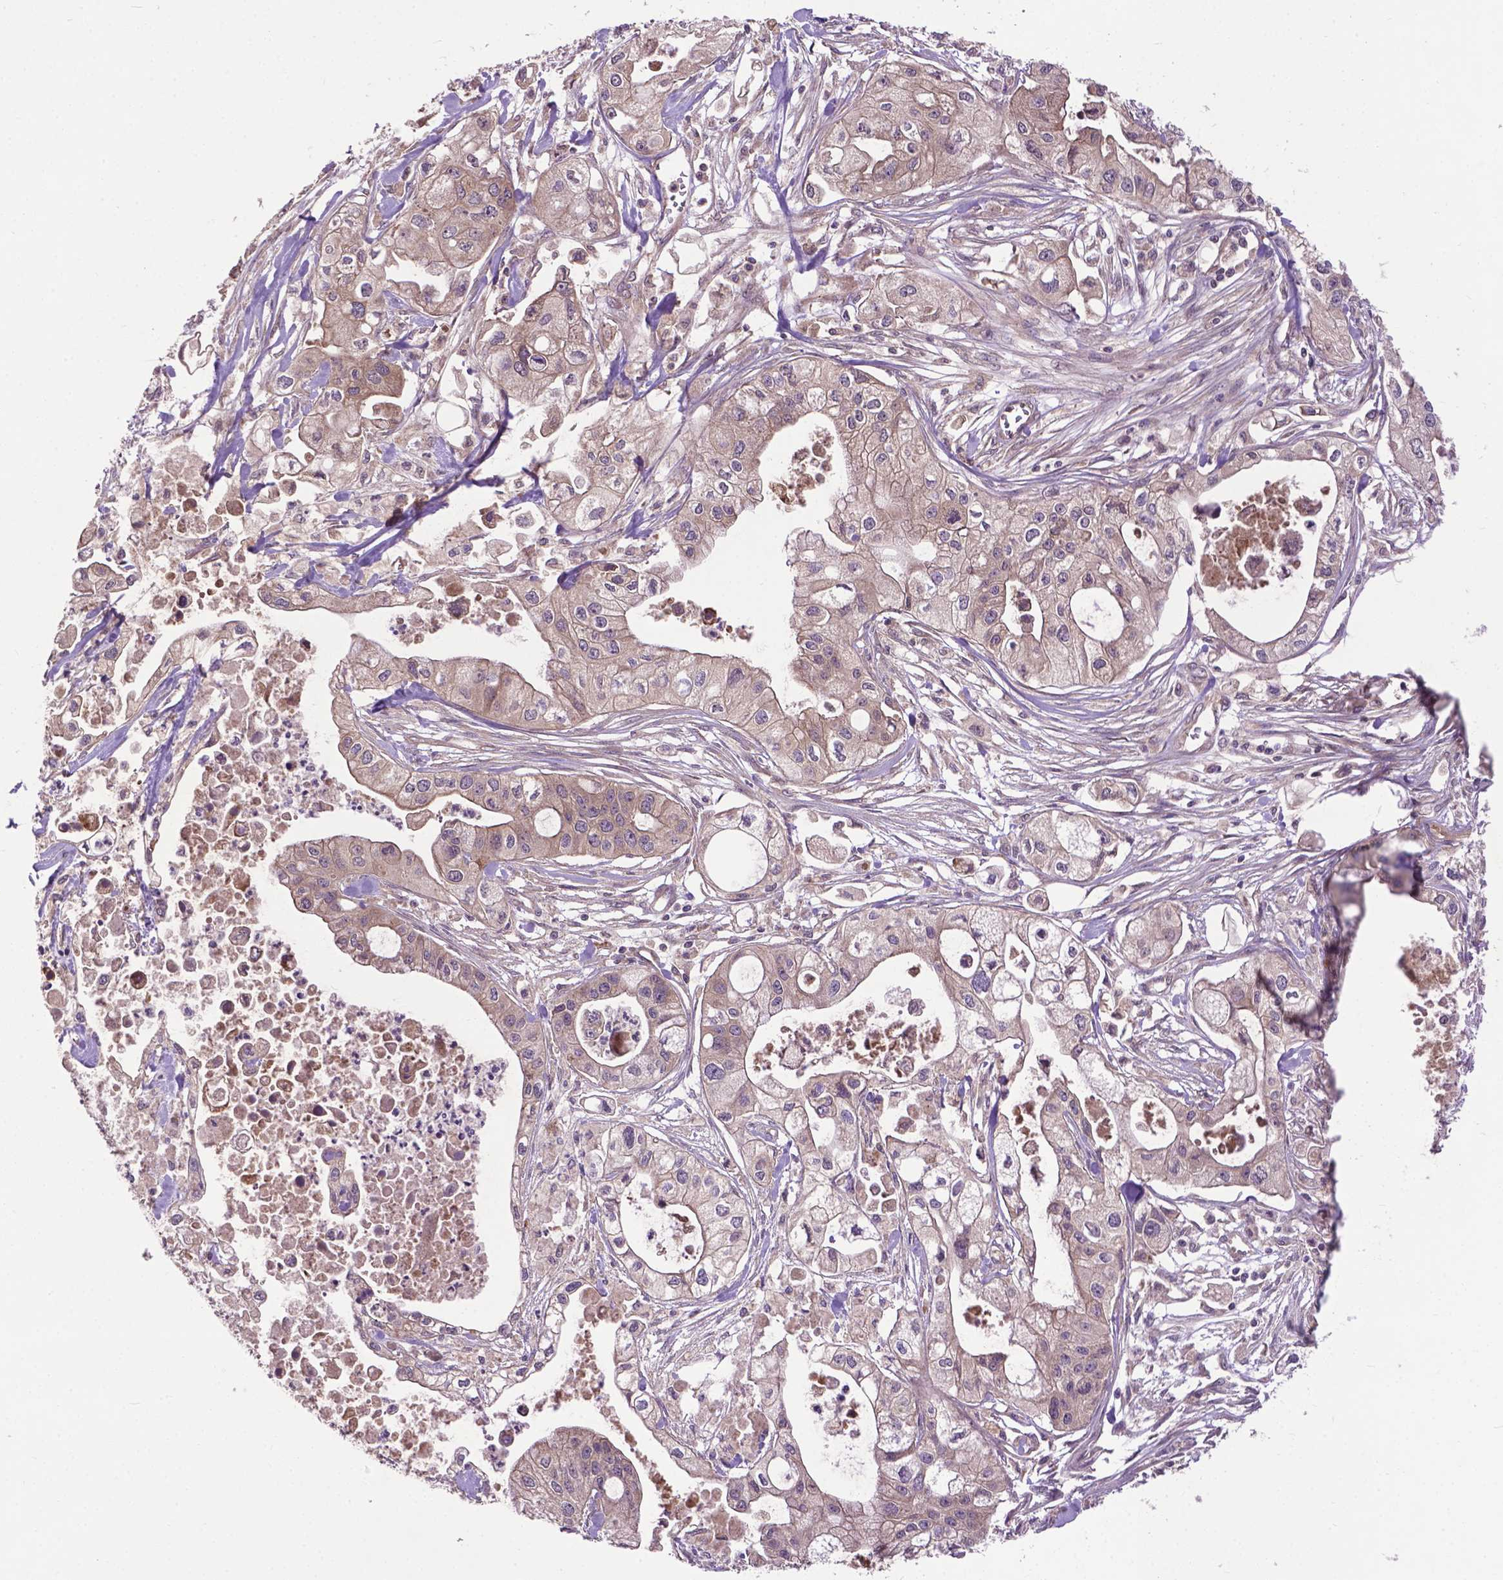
{"staining": {"intensity": "moderate", "quantity": ">75%", "location": "cytoplasmic/membranous"}, "tissue": "pancreatic cancer", "cell_type": "Tumor cells", "image_type": "cancer", "snomed": [{"axis": "morphology", "description": "Adenocarcinoma, NOS"}, {"axis": "topography", "description": "Pancreas"}], "caption": "Brown immunohistochemical staining in human pancreatic cancer (adenocarcinoma) displays moderate cytoplasmic/membranous expression in approximately >75% of tumor cells. Using DAB (brown) and hematoxylin (blue) stains, captured at high magnification using brightfield microscopy.", "gene": "ZNF616", "patient": {"sex": "male", "age": 70}}